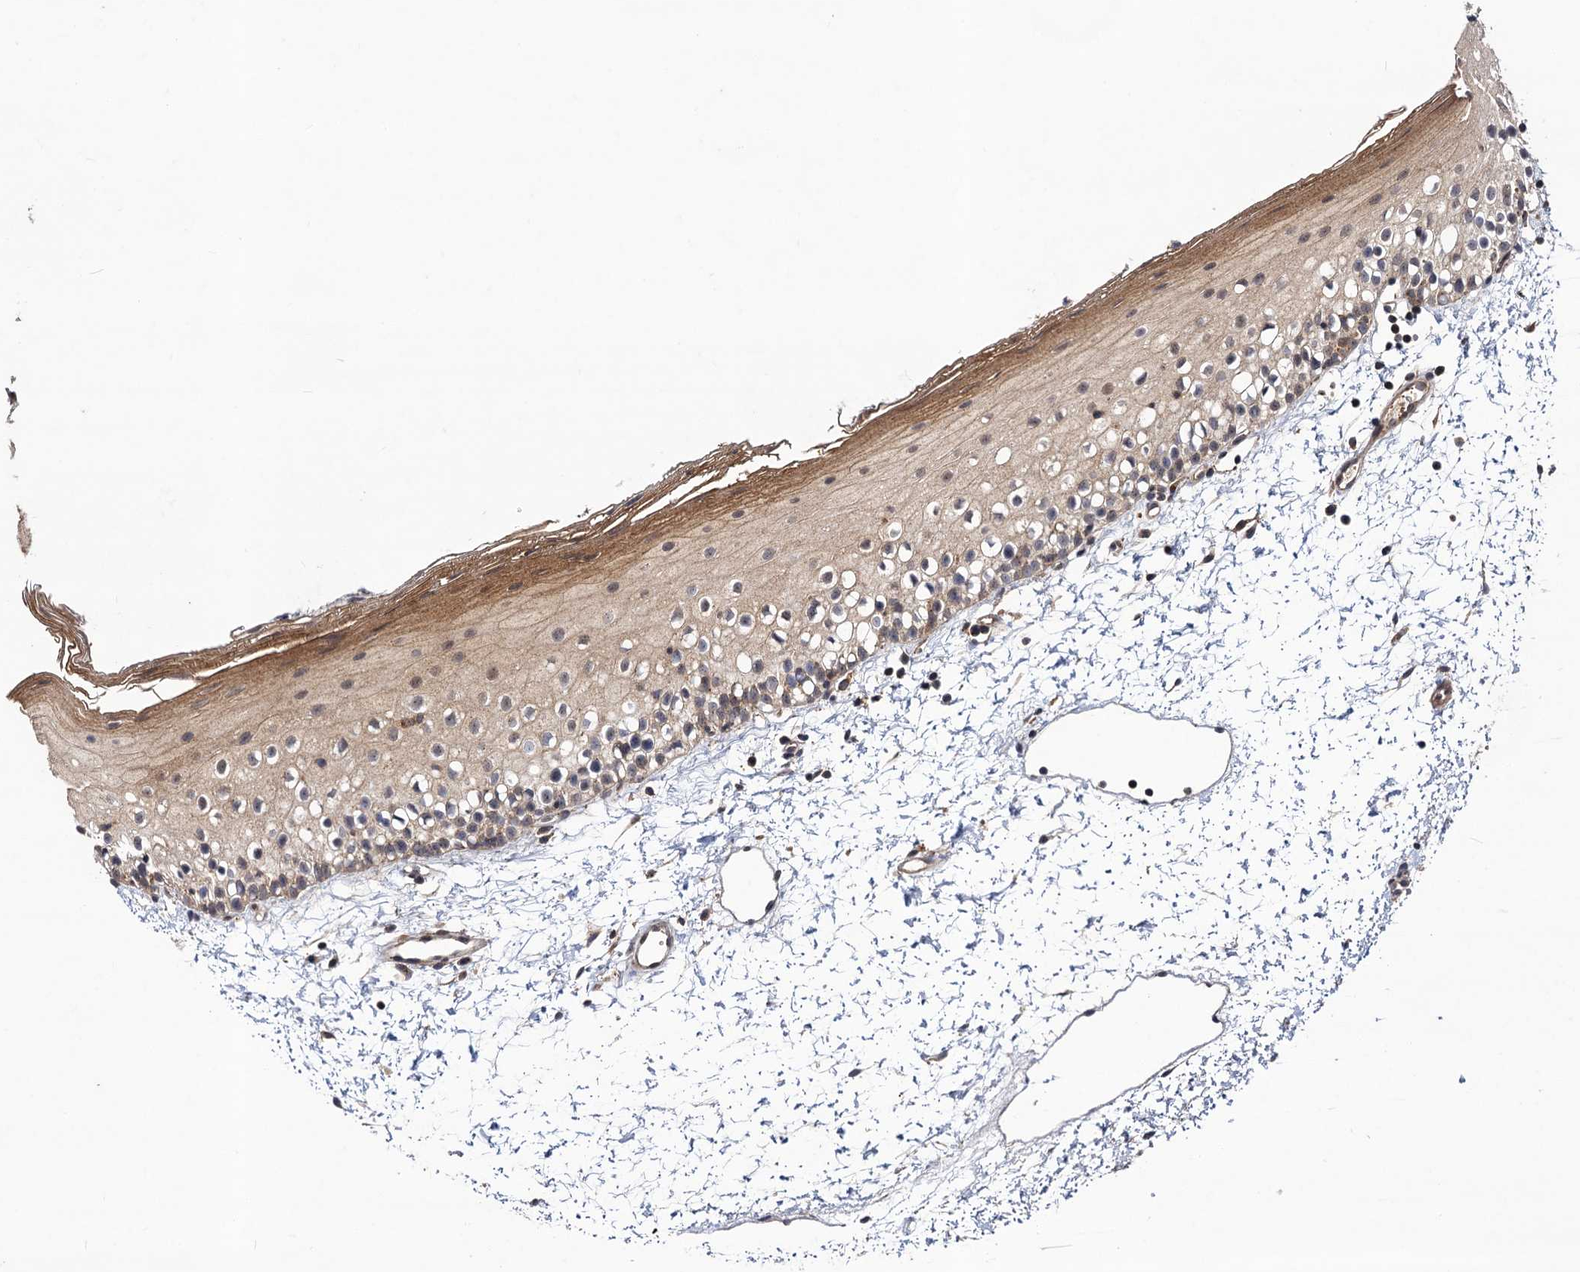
{"staining": {"intensity": "moderate", "quantity": ">75%", "location": "cytoplasmic/membranous,nuclear"}, "tissue": "oral mucosa", "cell_type": "Squamous epithelial cells", "image_type": "normal", "snomed": [{"axis": "morphology", "description": "Normal tissue, NOS"}, {"axis": "topography", "description": "Oral tissue"}], "caption": "Immunohistochemistry staining of normal oral mucosa, which demonstrates medium levels of moderate cytoplasmic/membranous,nuclear expression in about >75% of squamous epithelial cells indicating moderate cytoplasmic/membranous,nuclear protein staining. The staining was performed using DAB (3,3'-diaminobenzidine) (brown) for protein detection and nuclei were counterstained in hematoxylin (blue).", "gene": "KXD1", "patient": {"sex": "male", "age": 28}}